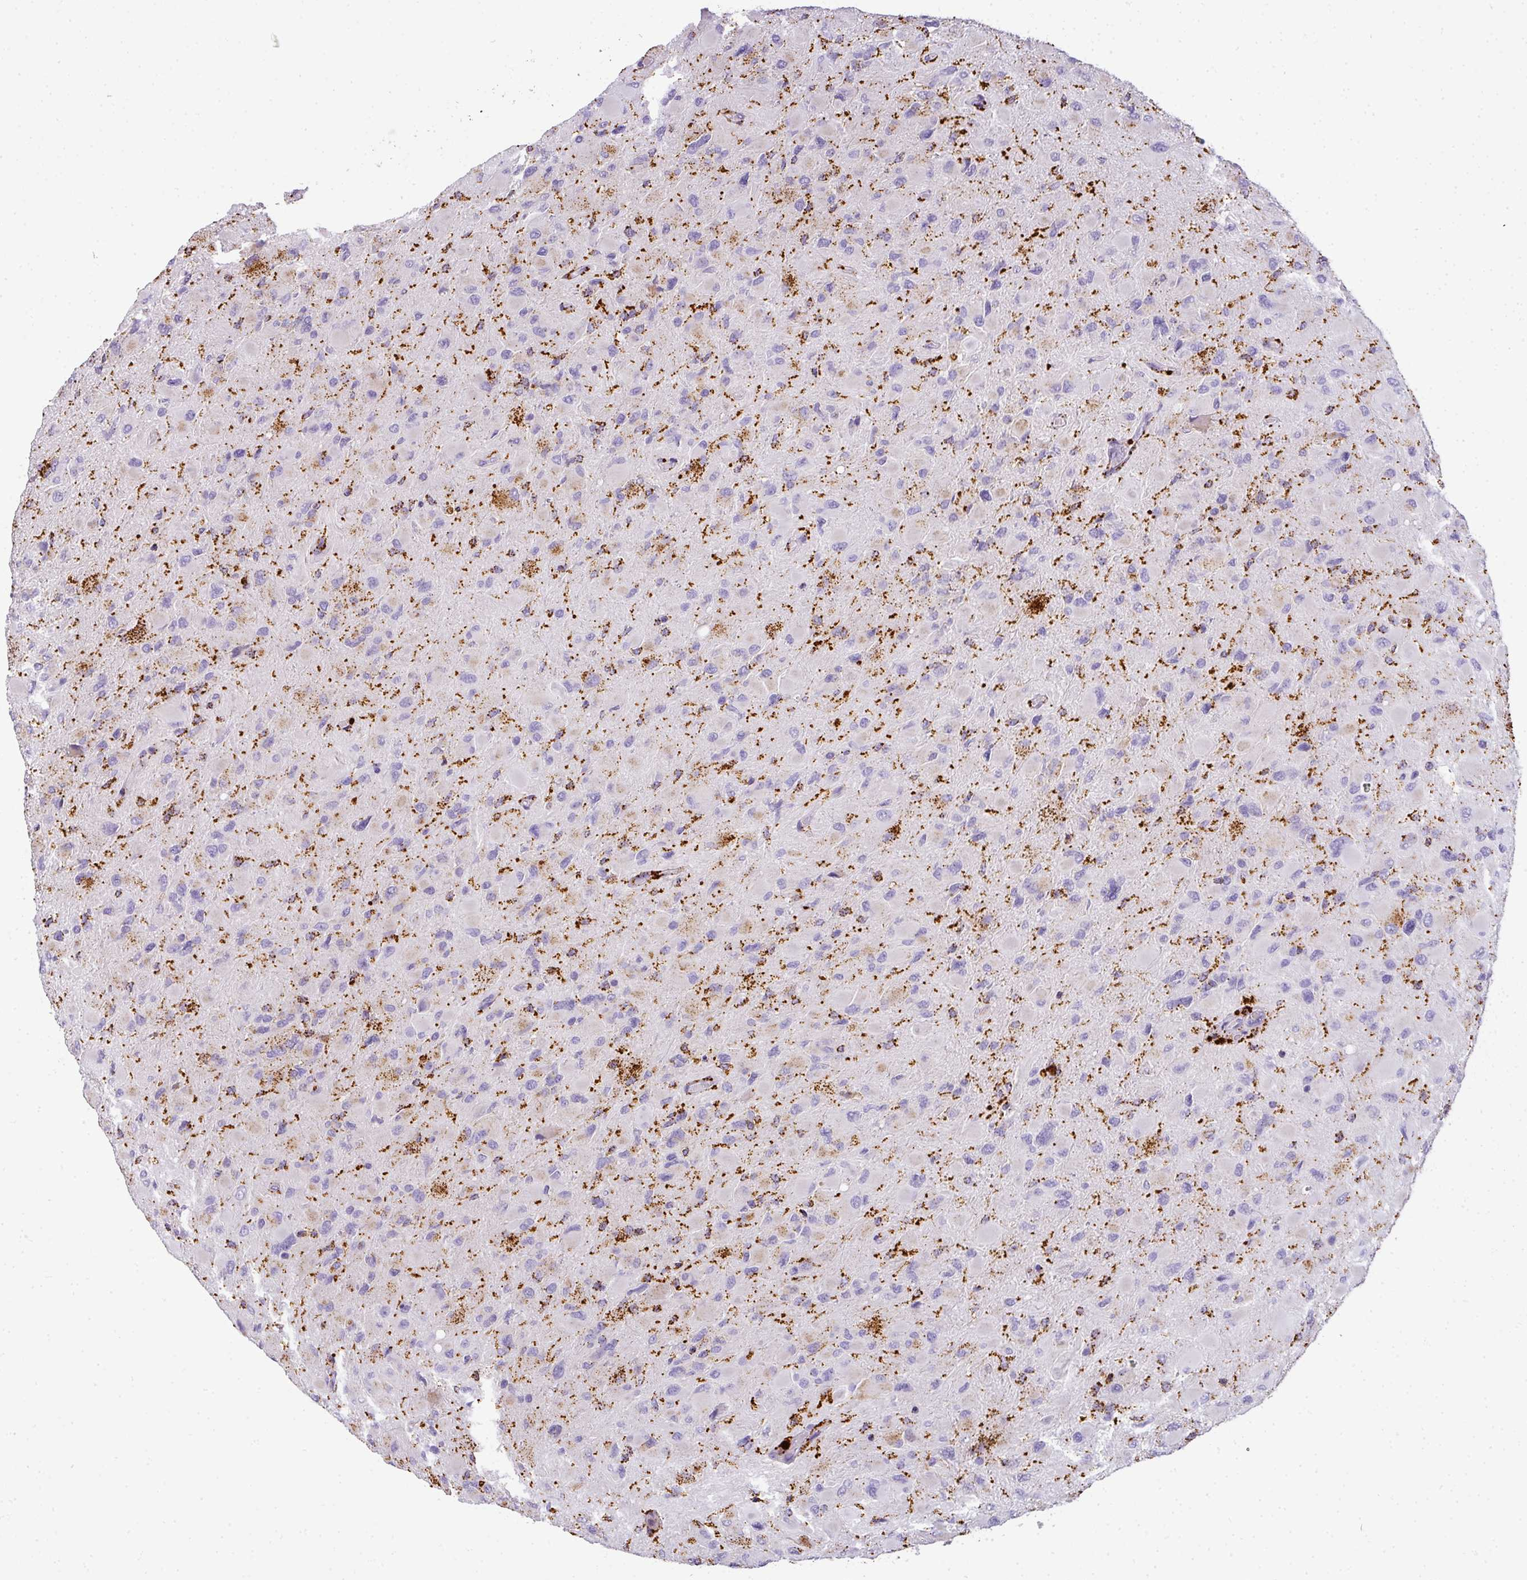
{"staining": {"intensity": "negative", "quantity": "none", "location": "none"}, "tissue": "glioma", "cell_type": "Tumor cells", "image_type": "cancer", "snomed": [{"axis": "morphology", "description": "Glioma, malignant, High grade"}, {"axis": "topography", "description": "Cerebral cortex"}], "caption": "High-grade glioma (malignant) stained for a protein using immunohistochemistry shows no expression tumor cells.", "gene": "MMACHC", "patient": {"sex": "female", "age": 36}}